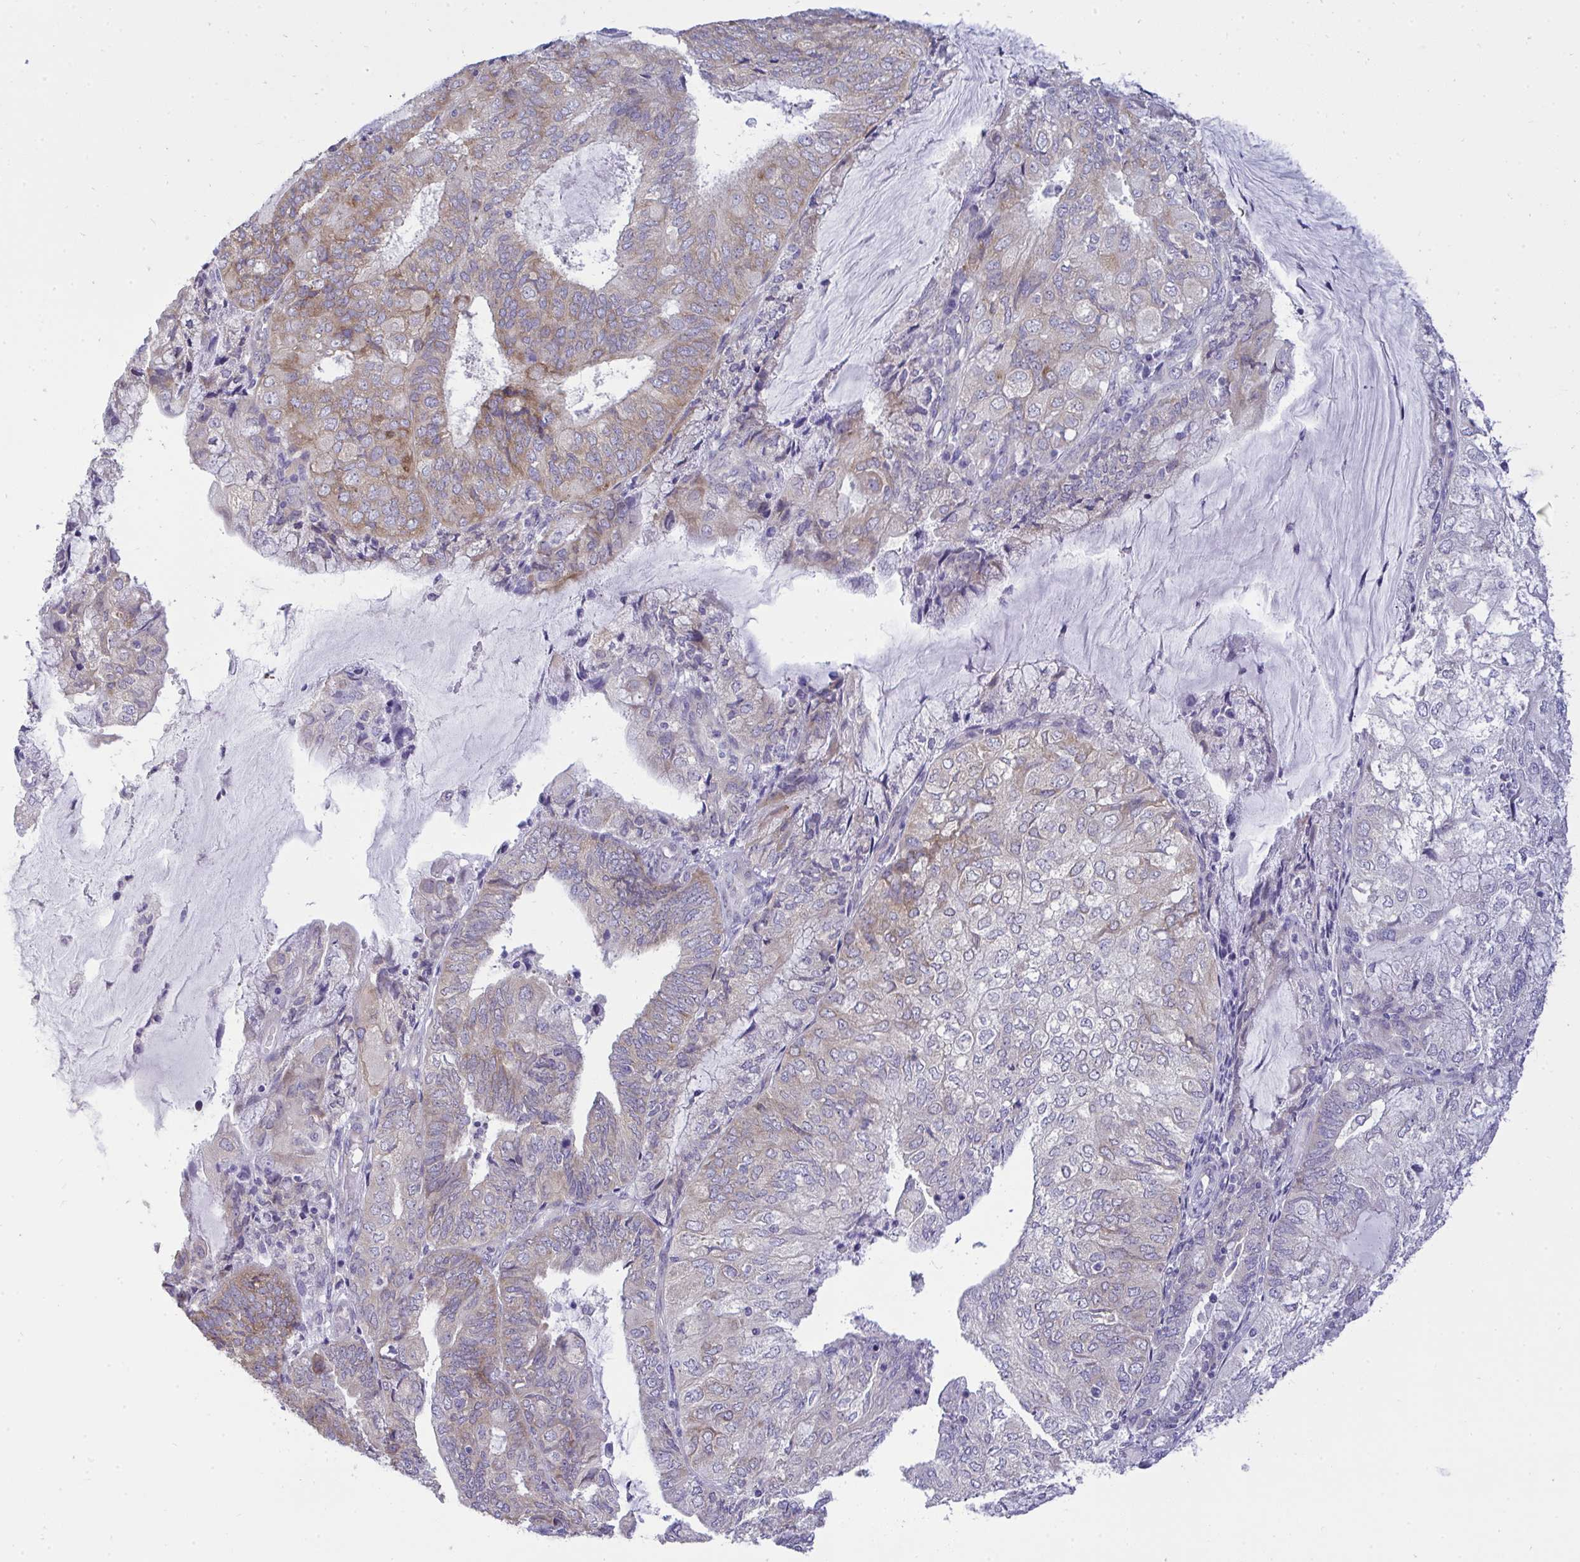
{"staining": {"intensity": "weak", "quantity": "25%-75%", "location": "cytoplasmic/membranous"}, "tissue": "endometrial cancer", "cell_type": "Tumor cells", "image_type": "cancer", "snomed": [{"axis": "morphology", "description": "Adenocarcinoma, NOS"}, {"axis": "topography", "description": "Endometrium"}], "caption": "Endometrial cancer stained with DAB IHC displays low levels of weak cytoplasmic/membranous staining in about 25%-75% of tumor cells.", "gene": "VGLL3", "patient": {"sex": "female", "age": 81}}